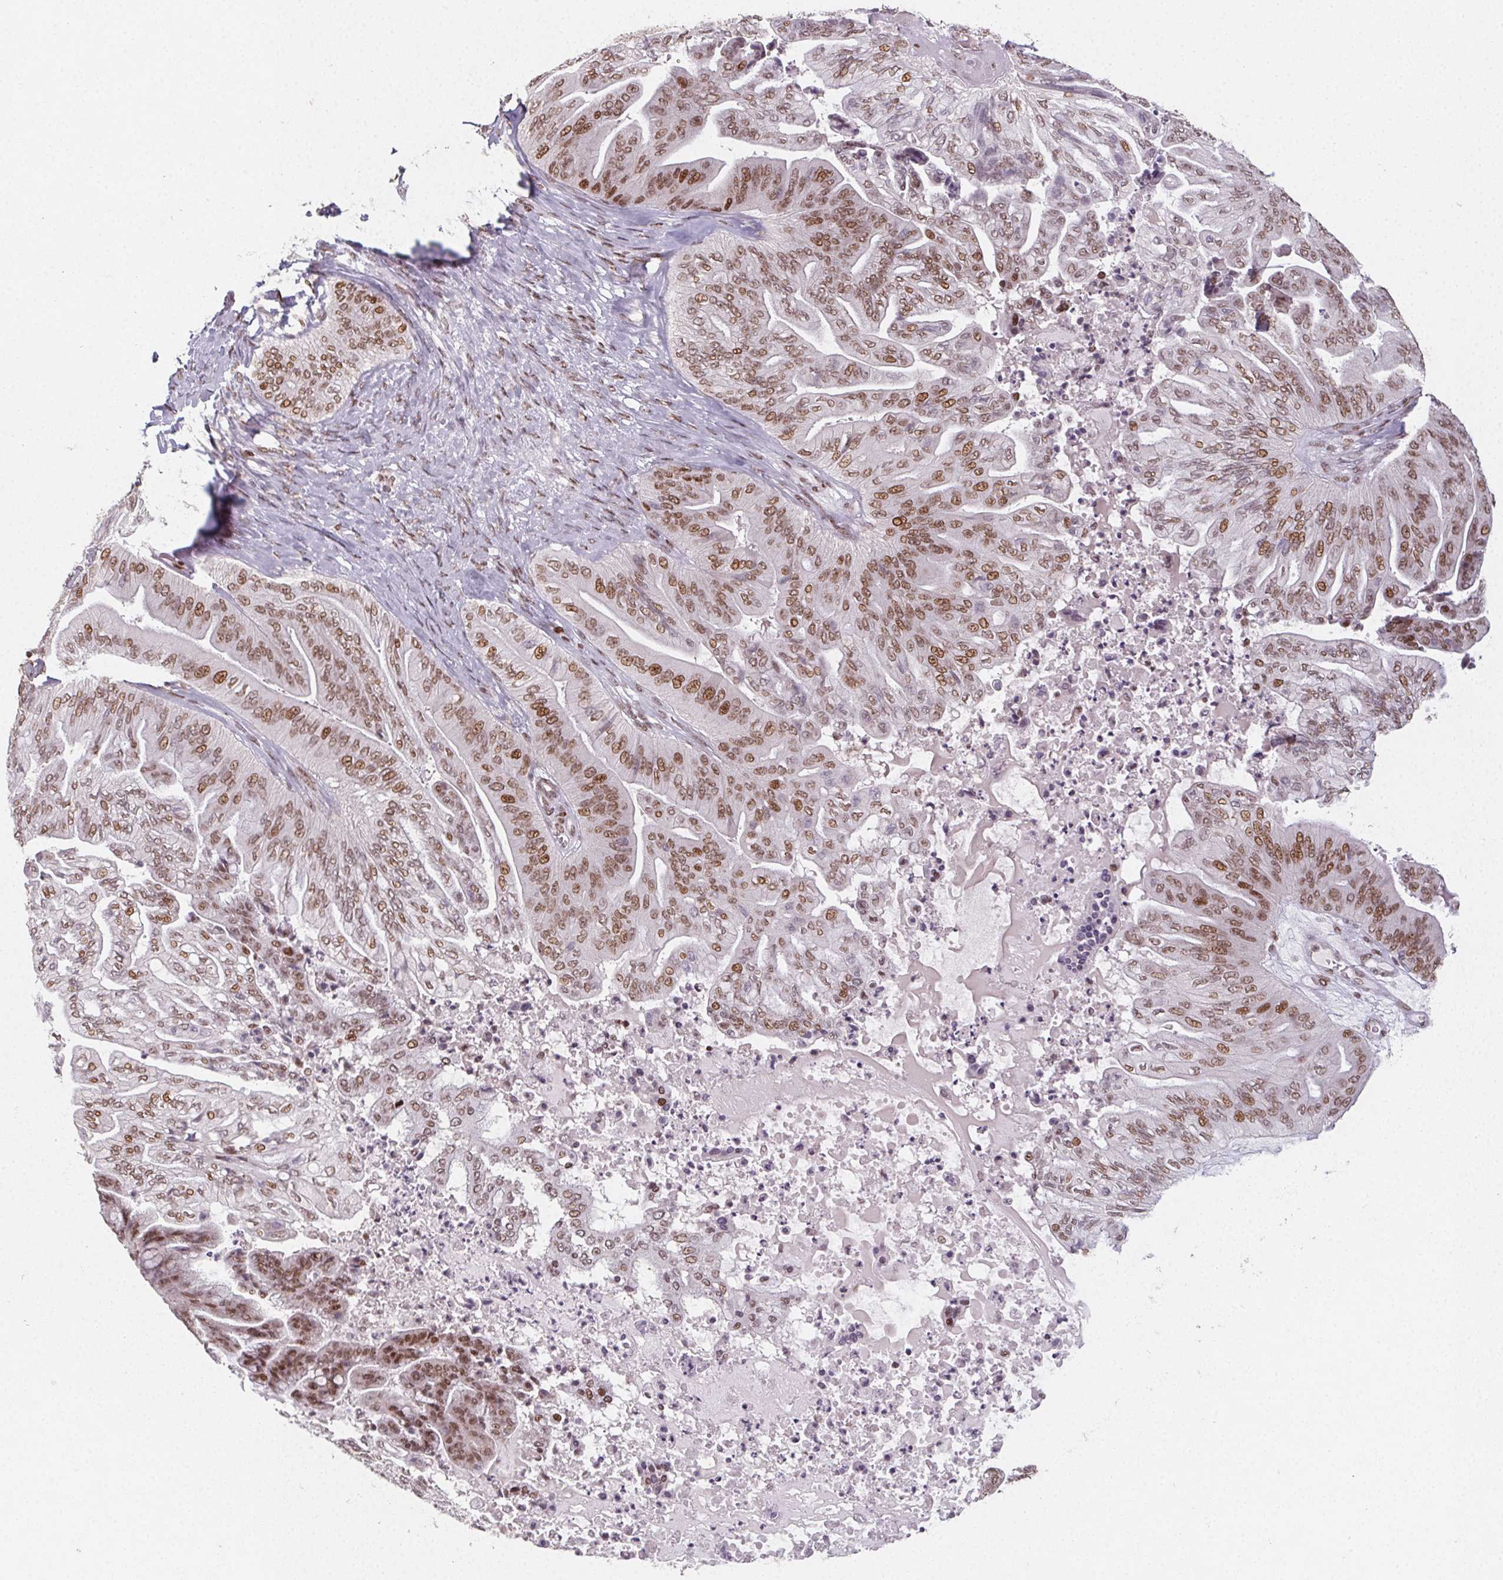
{"staining": {"intensity": "strong", "quantity": ">75%", "location": "nuclear"}, "tissue": "ovarian cancer", "cell_type": "Tumor cells", "image_type": "cancer", "snomed": [{"axis": "morphology", "description": "Cystadenocarcinoma, mucinous, NOS"}, {"axis": "topography", "description": "Ovary"}], "caption": "Immunohistochemical staining of ovarian mucinous cystadenocarcinoma reveals high levels of strong nuclear staining in about >75% of tumor cells. The protein is shown in brown color, while the nuclei are stained blue.", "gene": "KMT2A", "patient": {"sex": "female", "age": 67}}